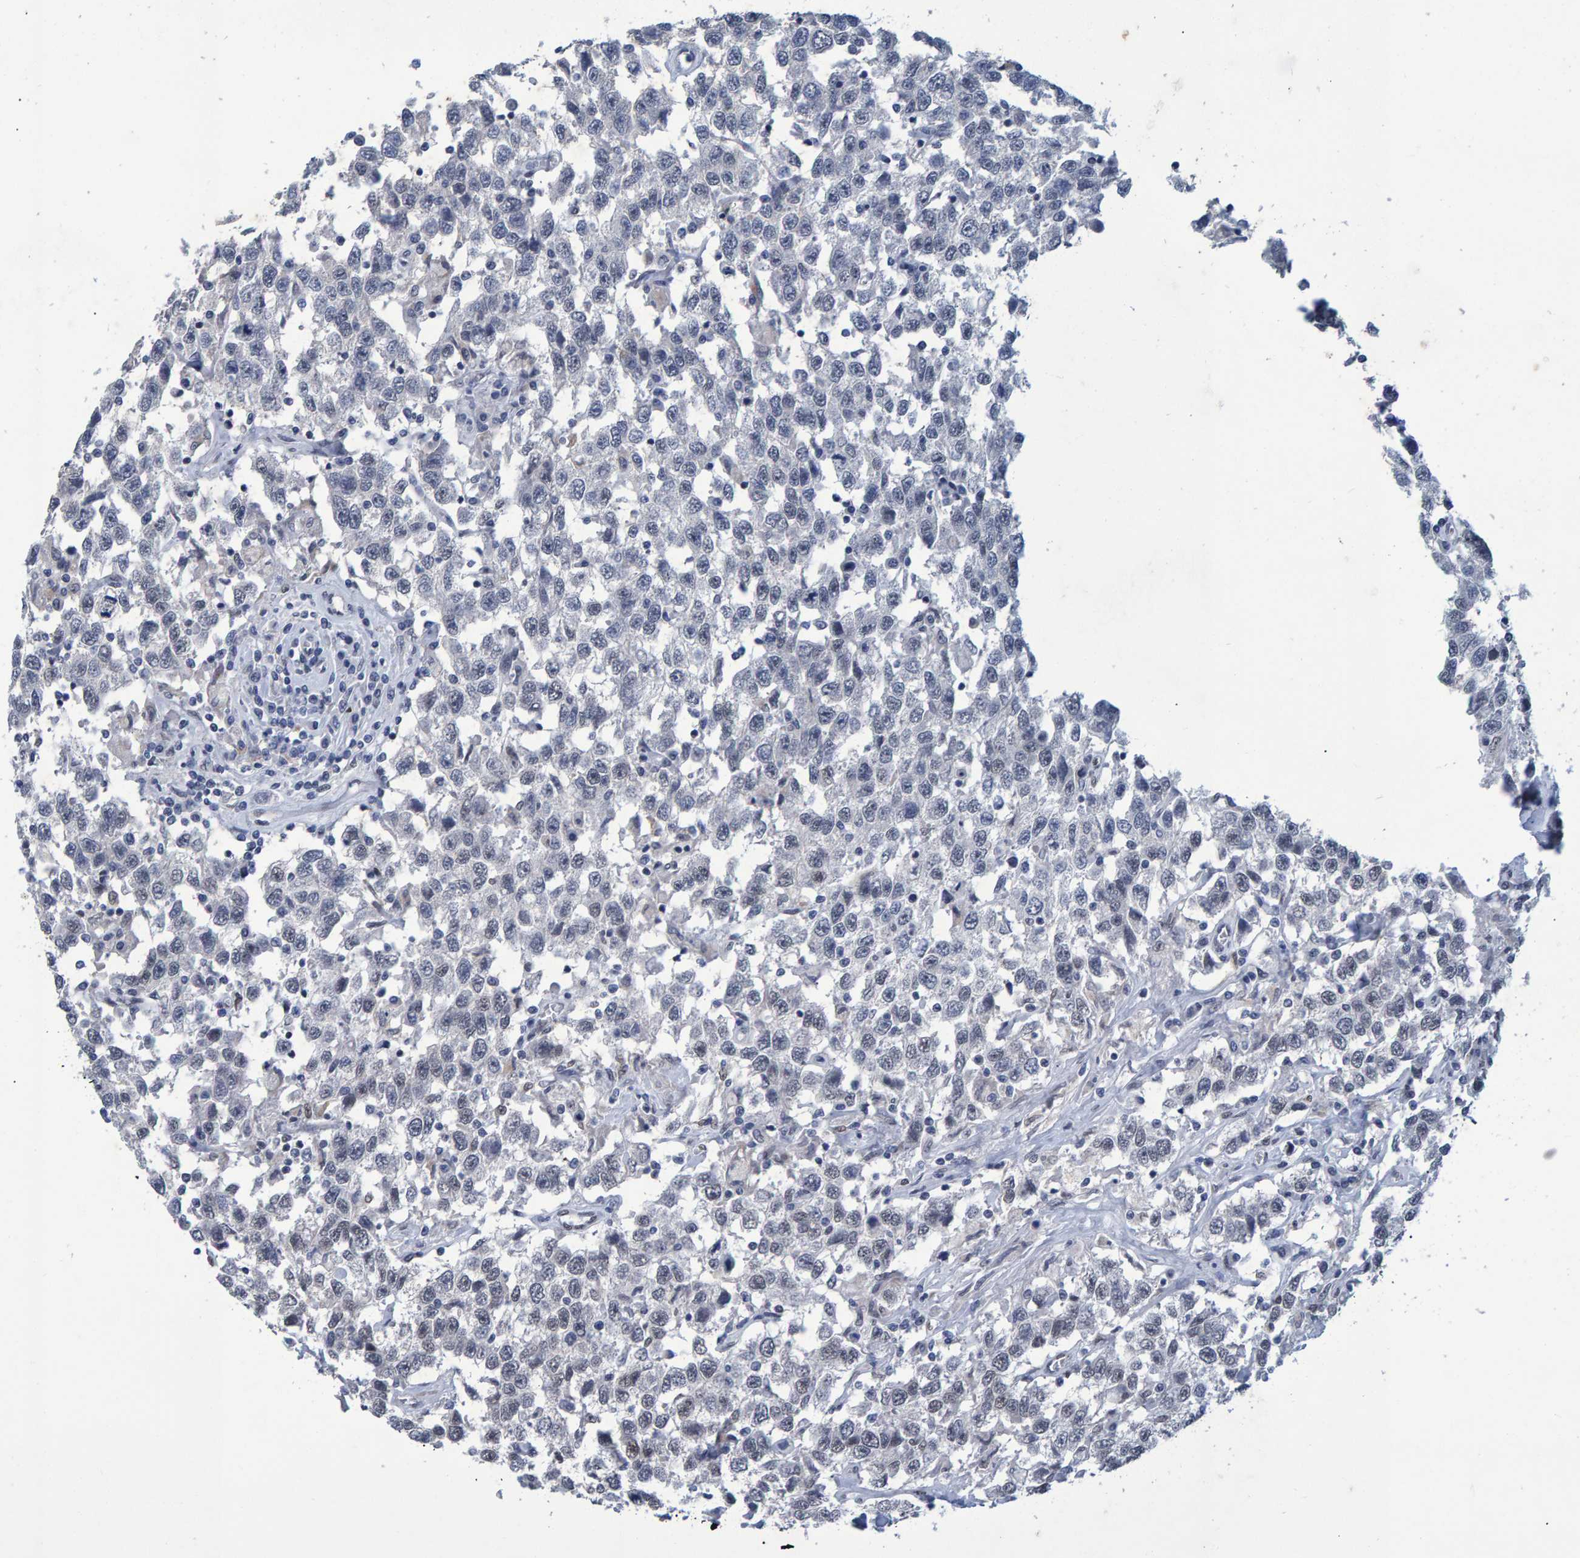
{"staining": {"intensity": "weak", "quantity": "<25%", "location": "nuclear"}, "tissue": "testis cancer", "cell_type": "Tumor cells", "image_type": "cancer", "snomed": [{"axis": "morphology", "description": "Seminoma, NOS"}, {"axis": "topography", "description": "Testis"}], "caption": "Immunohistochemical staining of human testis cancer shows no significant expression in tumor cells. (DAB IHC with hematoxylin counter stain).", "gene": "QKI", "patient": {"sex": "male", "age": 41}}